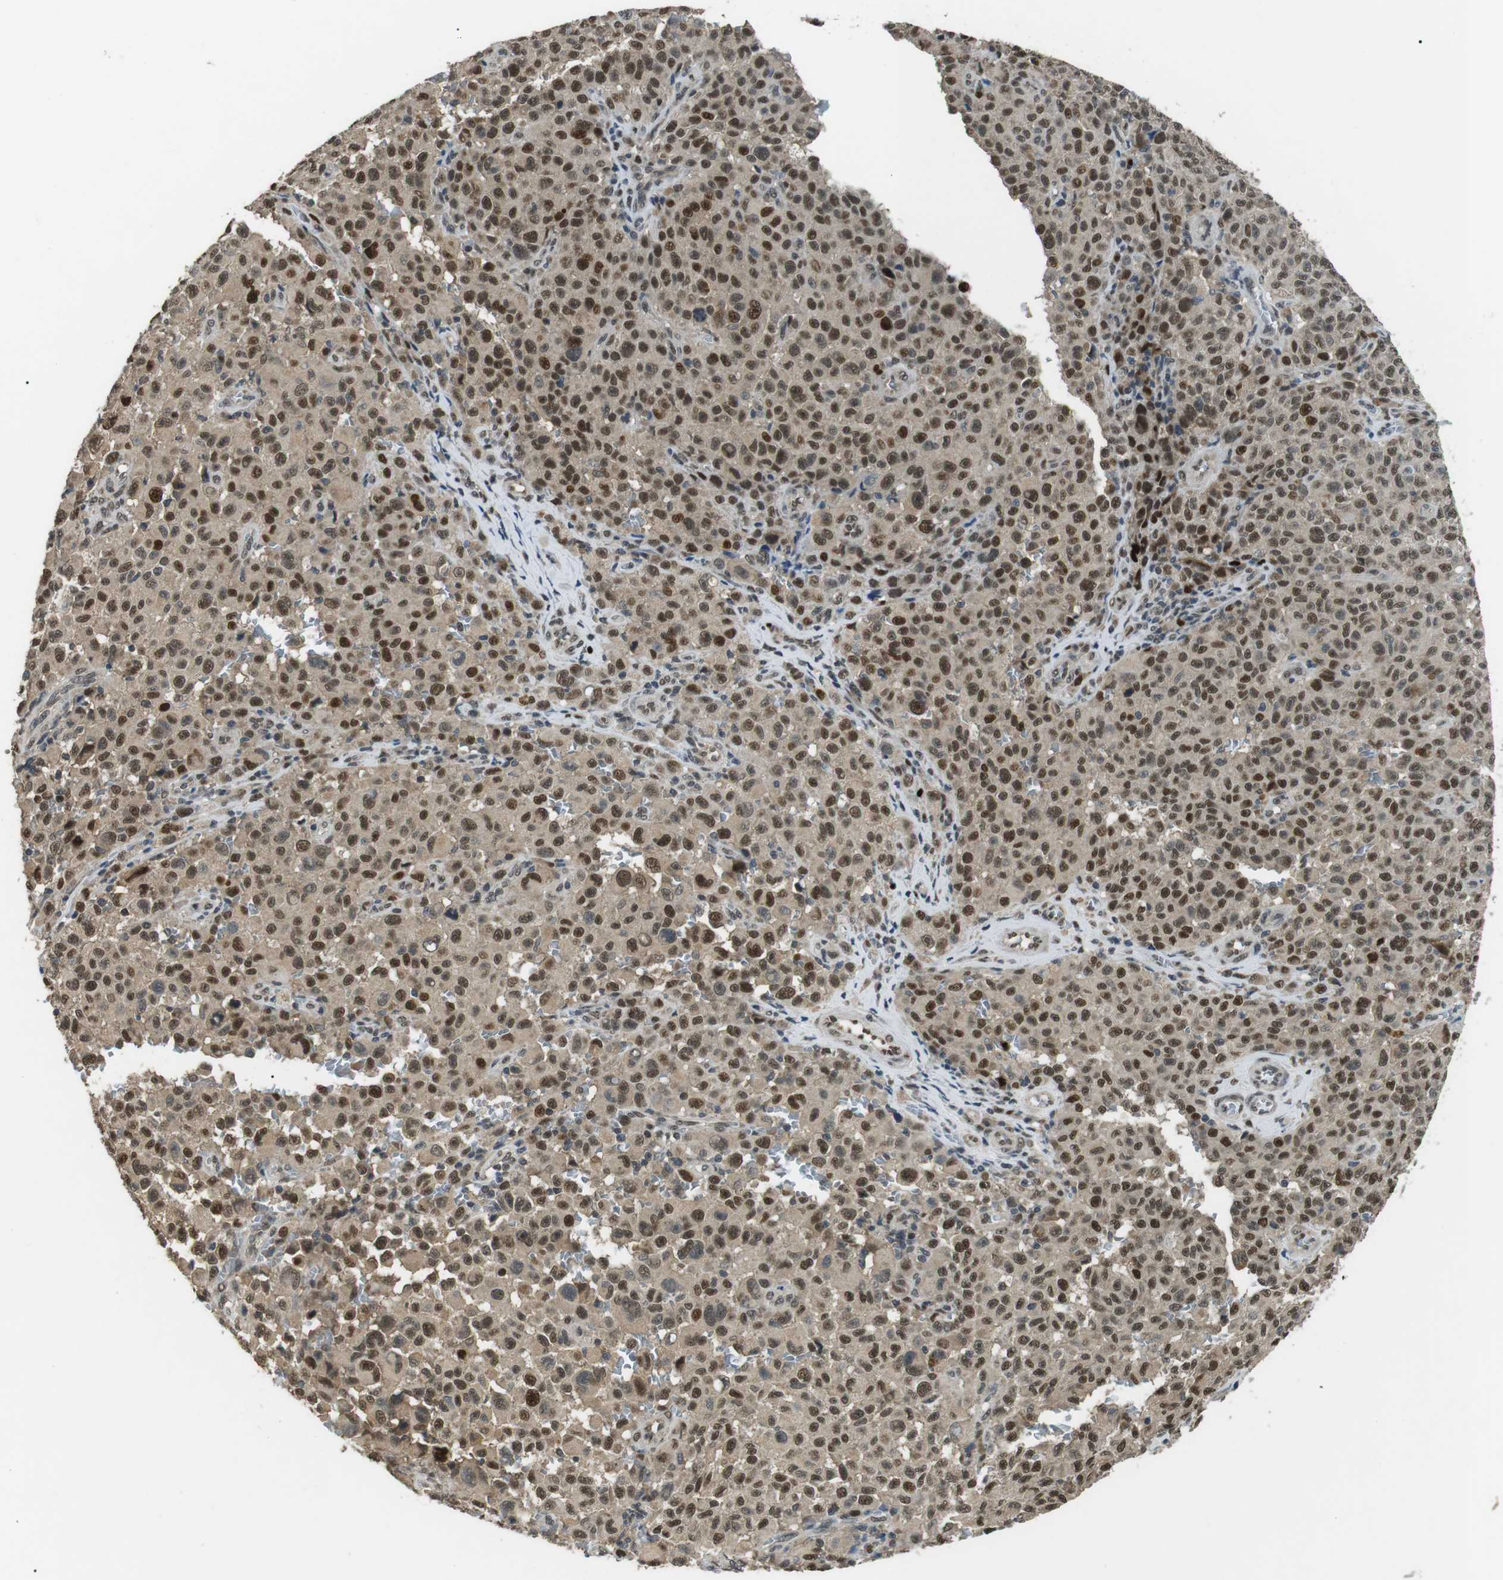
{"staining": {"intensity": "moderate", "quantity": ">75%", "location": "nuclear"}, "tissue": "melanoma", "cell_type": "Tumor cells", "image_type": "cancer", "snomed": [{"axis": "morphology", "description": "Malignant melanoma, NOS"}, {"axis": "topography", "description": "Skin"}], "caption": "Brown immunohistochemical staining in human malignant melanoma exhibits moderate nuclear positivity in approximately >75% of tumor cells.", "gene": "ORAI3", "patient": {"sex": "female", "age": 82}}